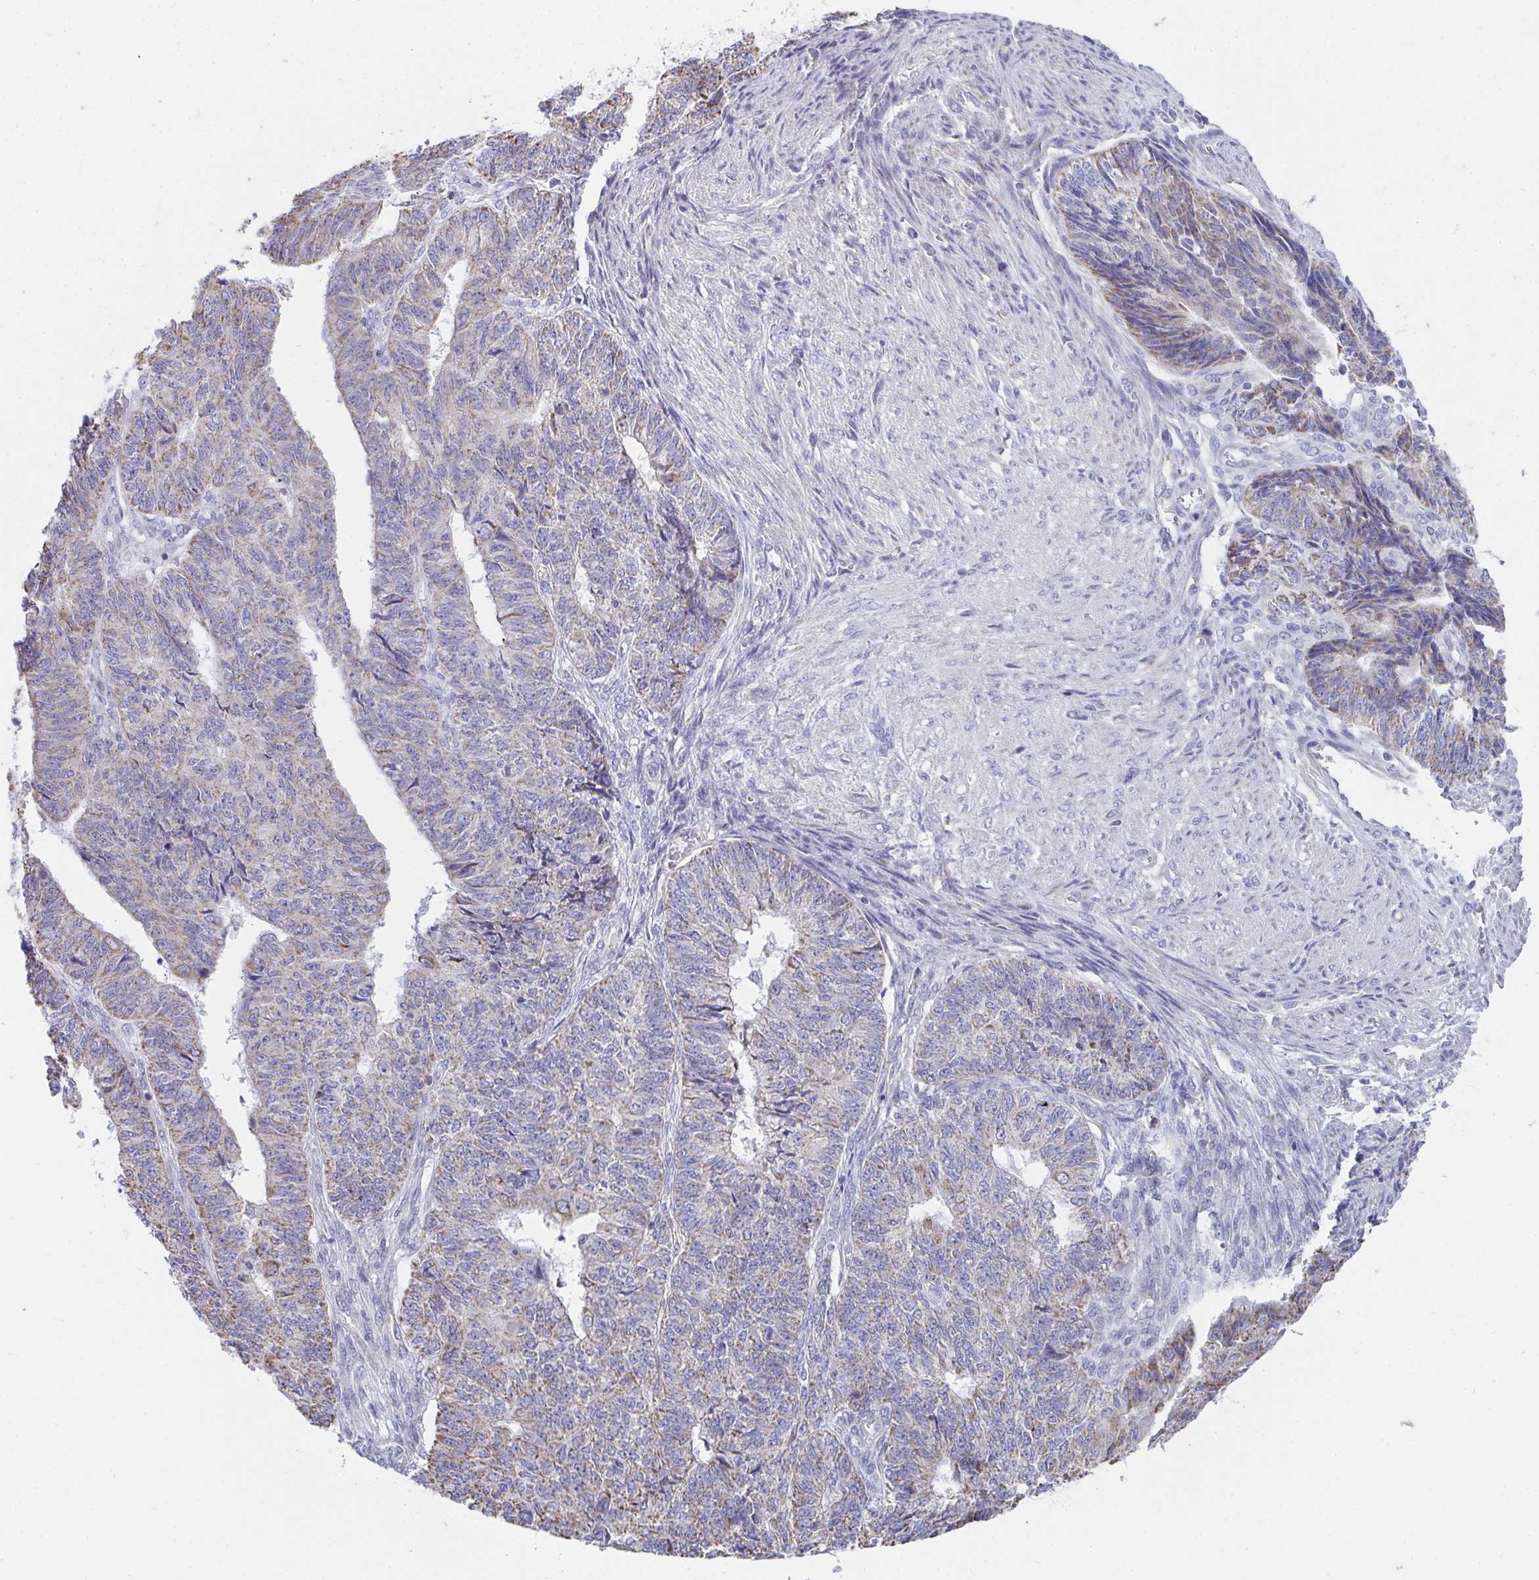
{"staining": {"intensity": "weak", "quantity": ">75%", "location": "cytoplasmic/membranous"}, "tissue": "endometrial cancer", "cell_type": "Tumor cells", "image_type": "cancer", "snomed": [{"axis": "morphology", "description": "Adenocarcinoma, NOS"}, {"axis": "topography", "description": "Endometrium"}], "caption": "Immunohistochemistry (IHC) image of neoplastic tissue: human endometrial adenocarcinoma stained using IHC shows low levels of weak protein expression localized specifically in the cytoplasmic/membranous of tumor cells, appearing as a cytoplasmic/membranous brown color.", "gene": "SLC6A1", "patient": {"sex": "female", "age": 32}}